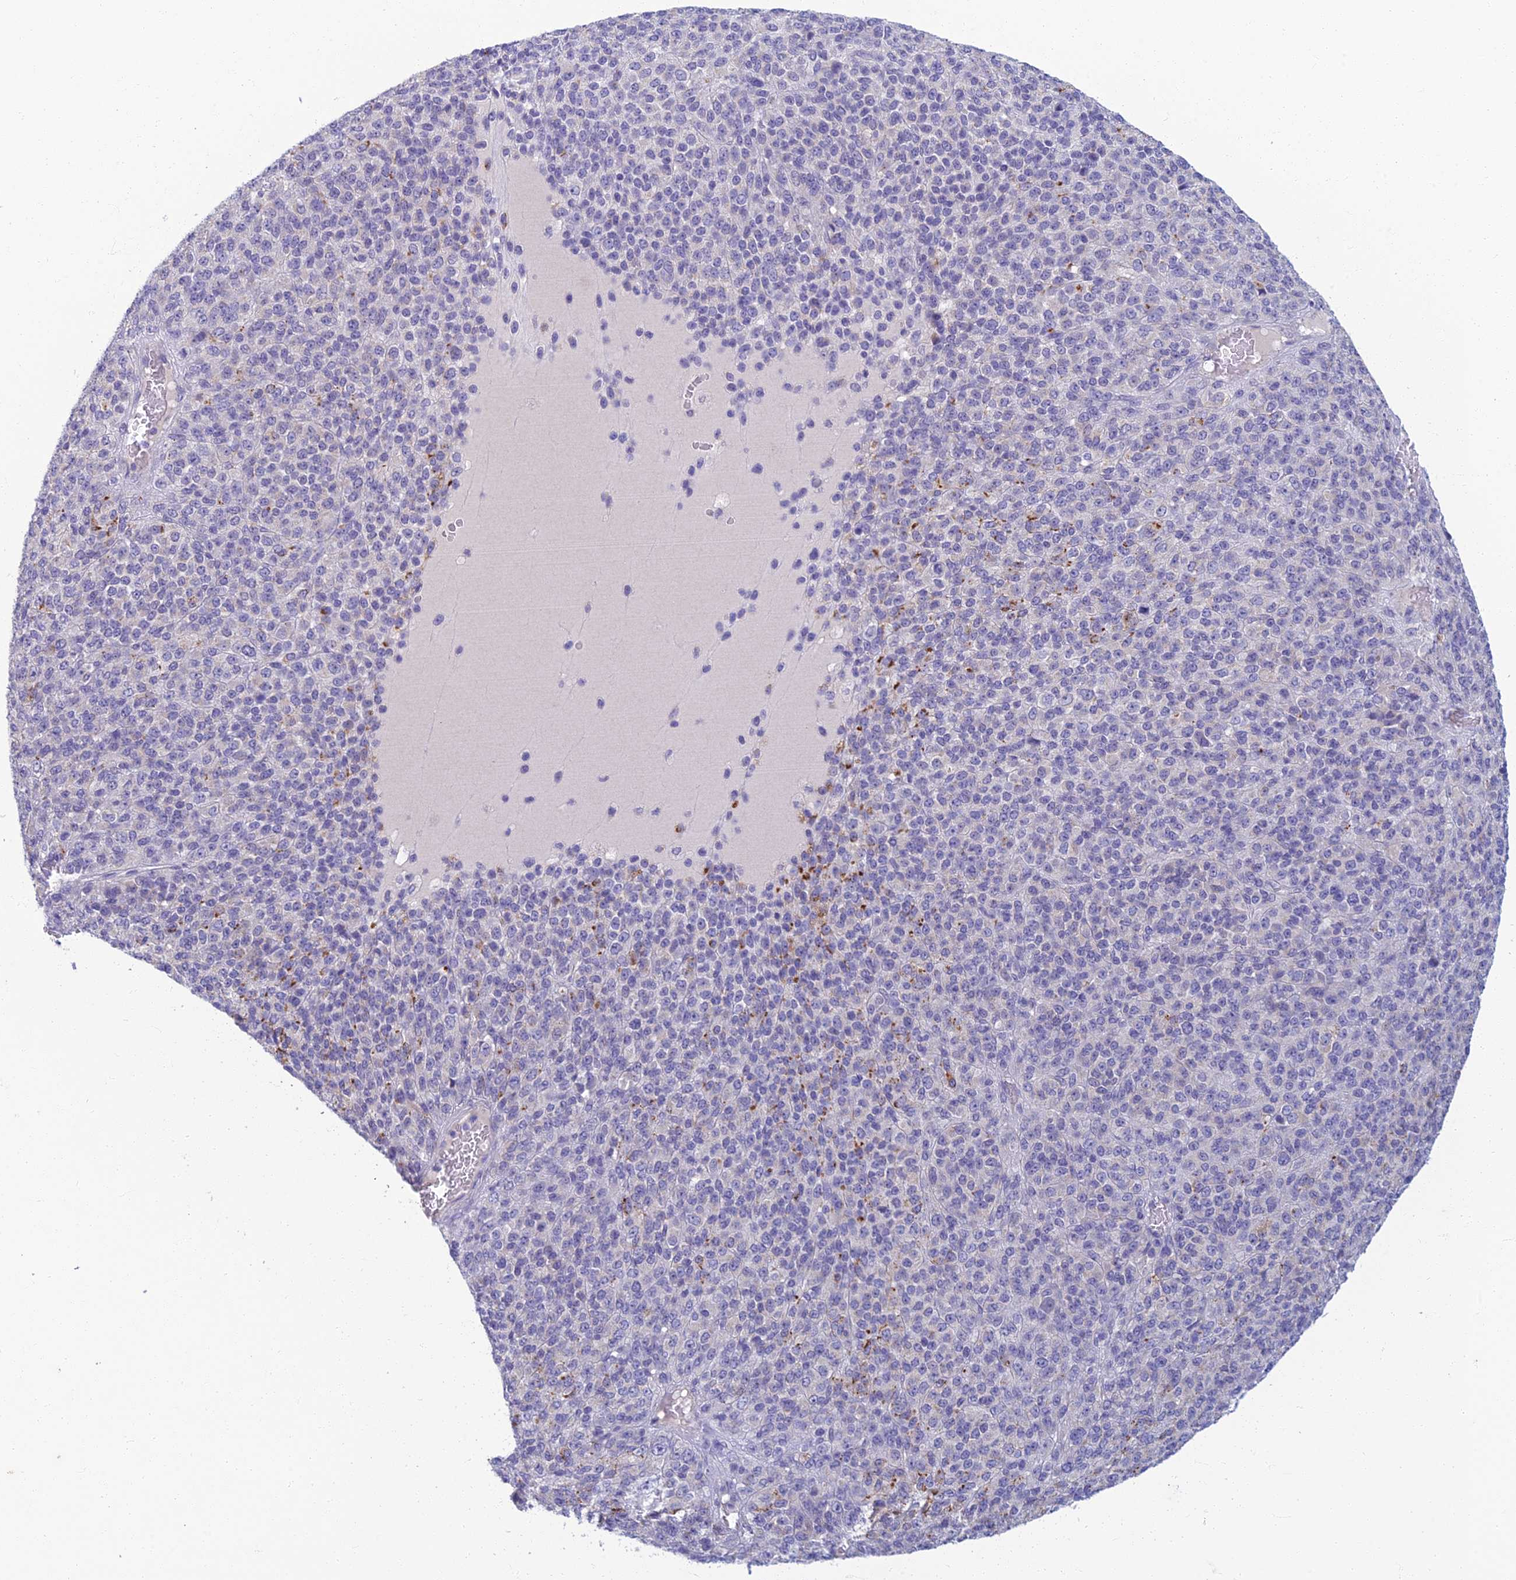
{"staining": {"intensity": "negative", "quantity": "none", "location": "none"}, "tissue": "melanoma", "cell_type": "Tumor cells", "image_type": "cancer", "snomed": [{"axis": "morphology", "description": "Malignant melanoma, Metastatic site"}, {"axis": "topography", "description": "Brain"}], "caption": "Malignant melanoma (metastatic site) was stained to show a protein in brown. There is no significant staining in tumor cells.", "gene": "SLC25A41", "patient": {"sex": "female", "age": 56}}